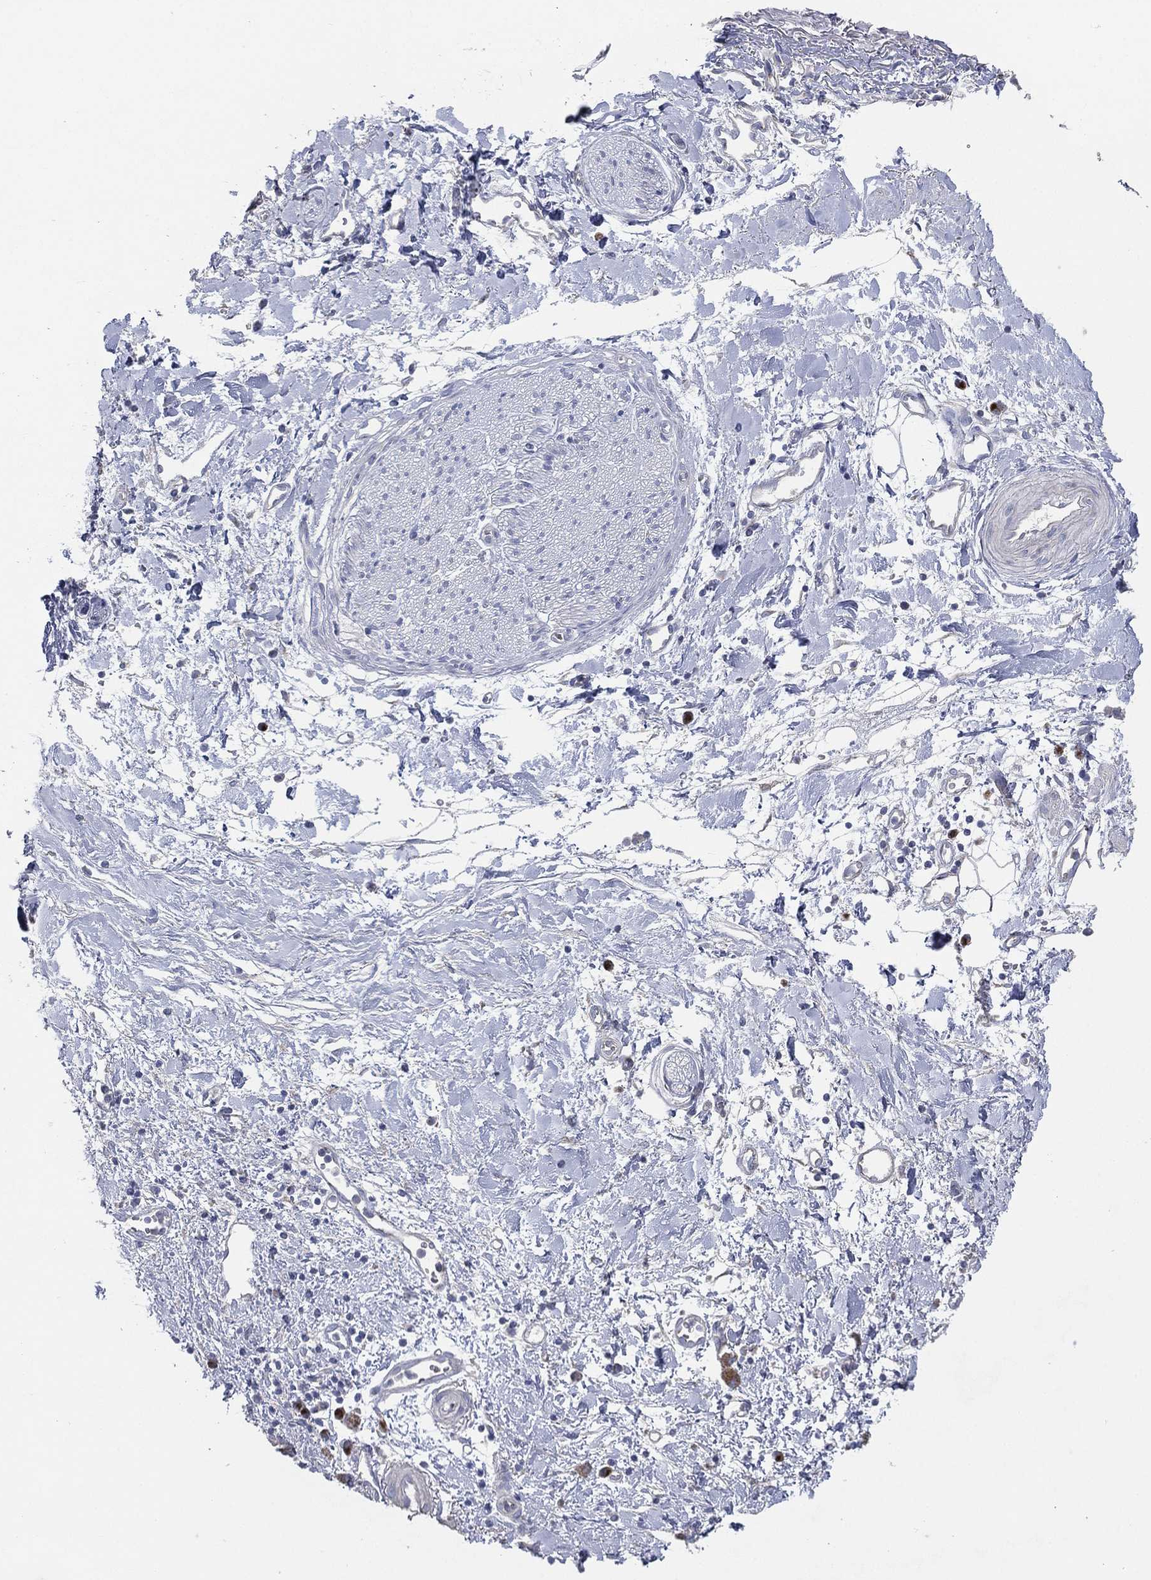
{"staining": {"intensity": "negative", "quantity": "none", "location": "none"}, "tissue": "soft tissue", "cell_type": "Fibroblasts", "image_type": "normal", "snomed": [{"axis": "morphology", "description": "Normal tissue, NOS"}, {"axis": "morphology", "description": "Adenocarcinoma, NOS"}, {"axis": "topography", "description": "Pancreas"}, {"axis": "topography", "description": "Peripheral nerve tissue"}], "caption": "This is an immunohistochemistry image of unremarkable soft tissue. There is no positivity in fibroblasts.", "gene": "ATP8A2", "patient": {"sex": "male", "age": 61}}